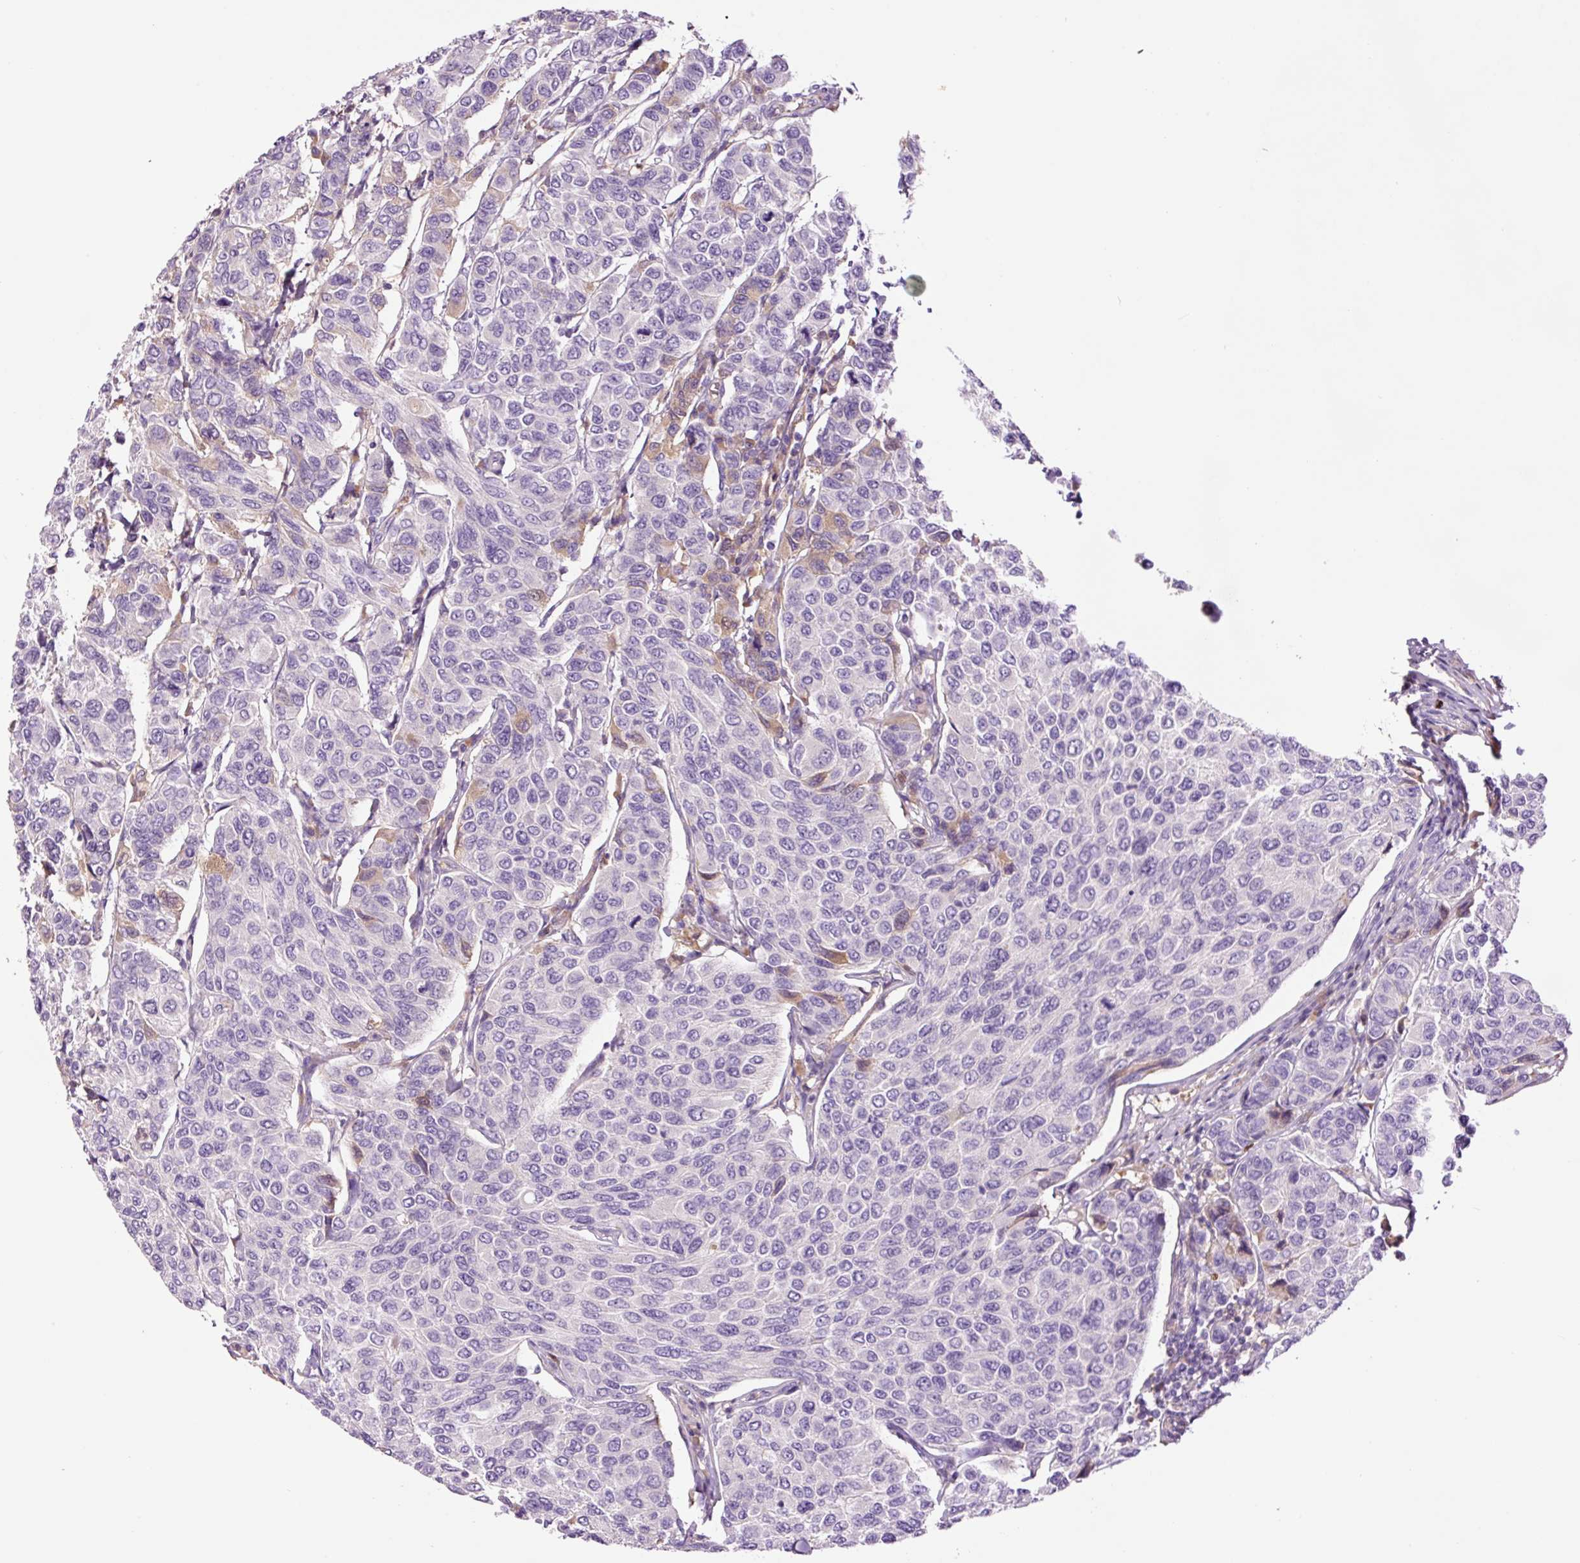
{"staining": {"intensity": "negative", "quantity": "none", "location": "none"}, "tissue": "breast cancer", "cell_type": "Tumor cells", "image_type": "cancer", "snomed": [{"axis": "morphology", "description": "Duct carcinoma"}, {"axis": "topography", "description": "Breast"}], "caption": "An image of infiltrating ductal carcinoma (breast) stained for a protein shows no brown staining in tumor cells.", "gene": "DPPA4", "patient": {"sex": "female", "age": 55}}